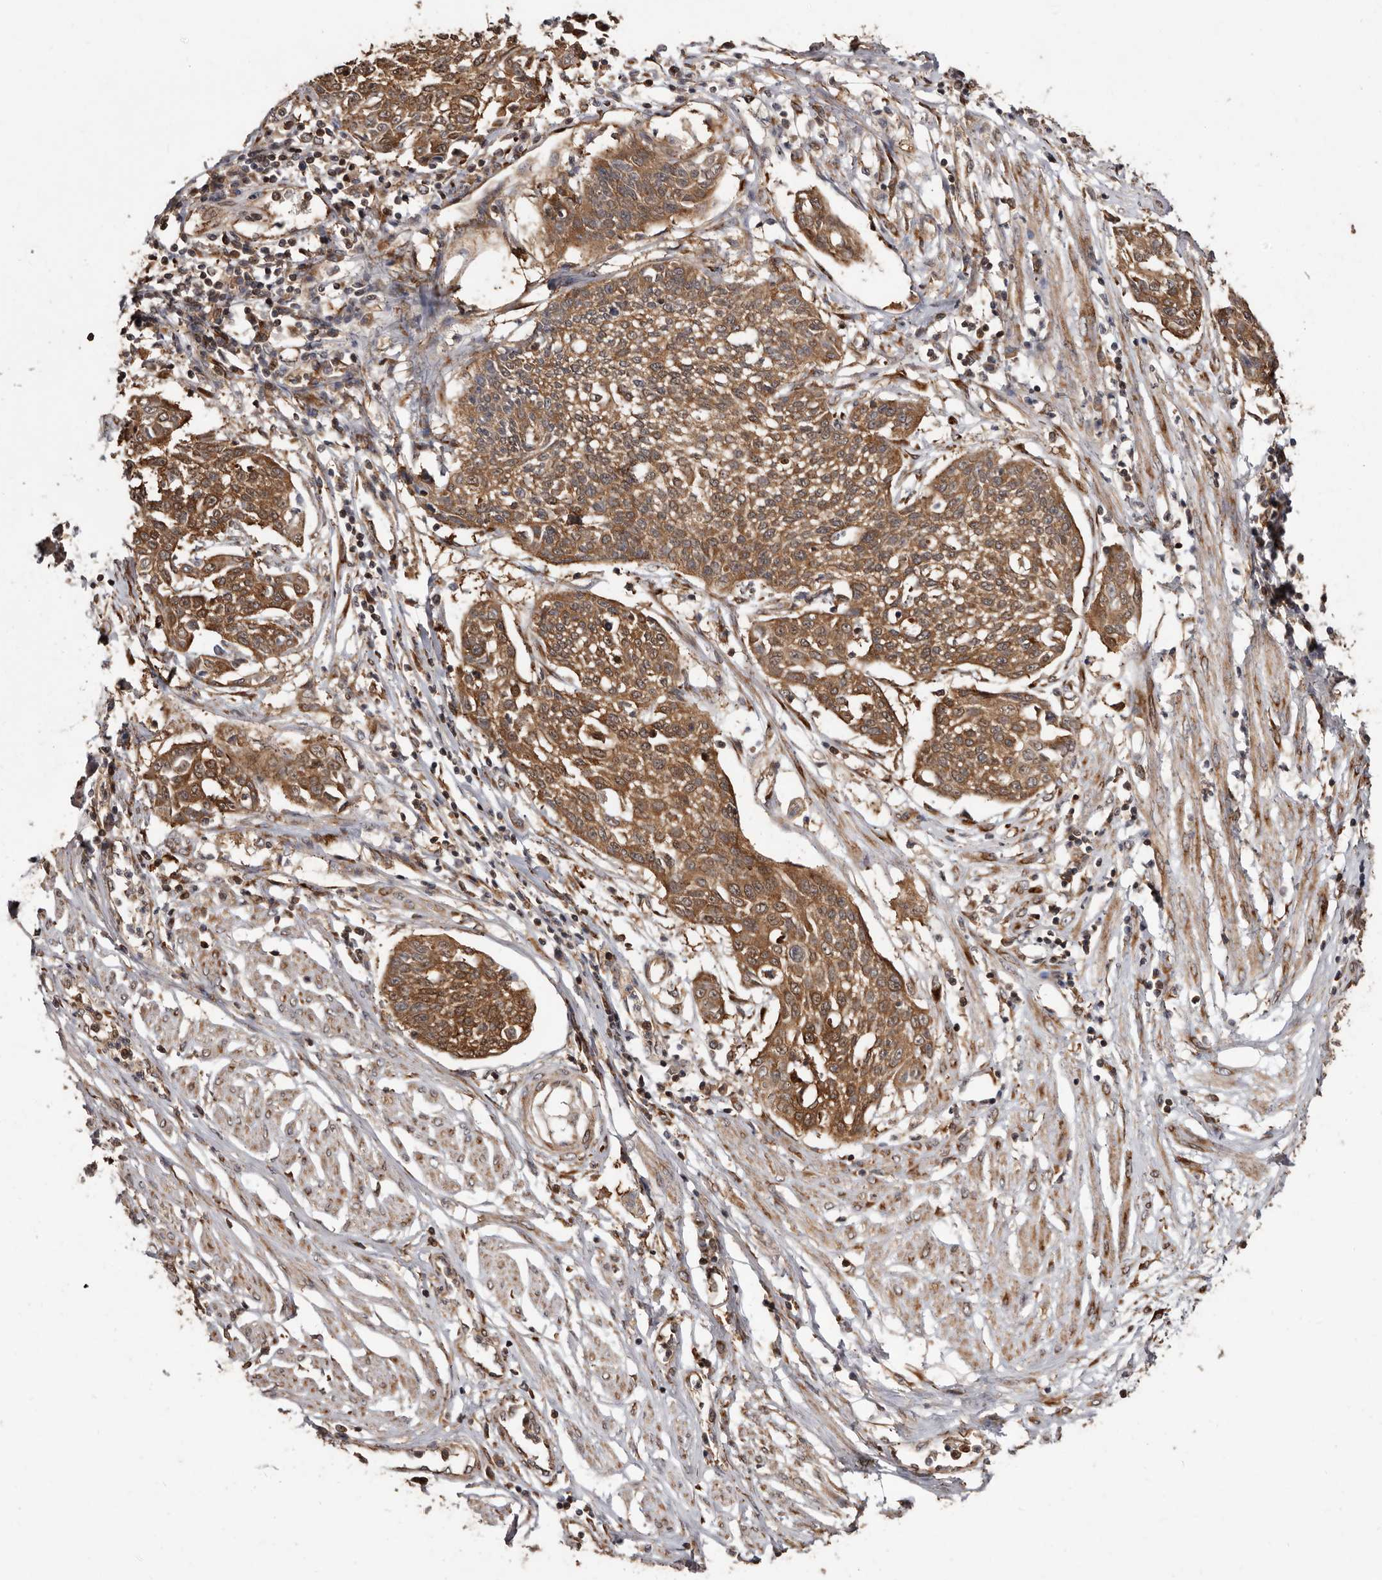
{"staining": {"intensity": "moderate", "quantity": ">75%", "location": "cytoplasmic/membranous"}, "tissue": "cervical cancer", "cell_type": "Tumor cells", "image_type": "cancer", "snomed": [{"axis": "morphology", "description": "Squamous cell carcinoma, NOS"}, {"axis": "topography", "description": "Cervix"}], "caption": "Immunohistochemical staining of cervical squamous cell carcinoma displays medium levels of moderate cytoplasmic/membranous staining in about >75% of tumor cells.", "gene": "FLAD1", "patient": {"sex": "female", "age": 34}}